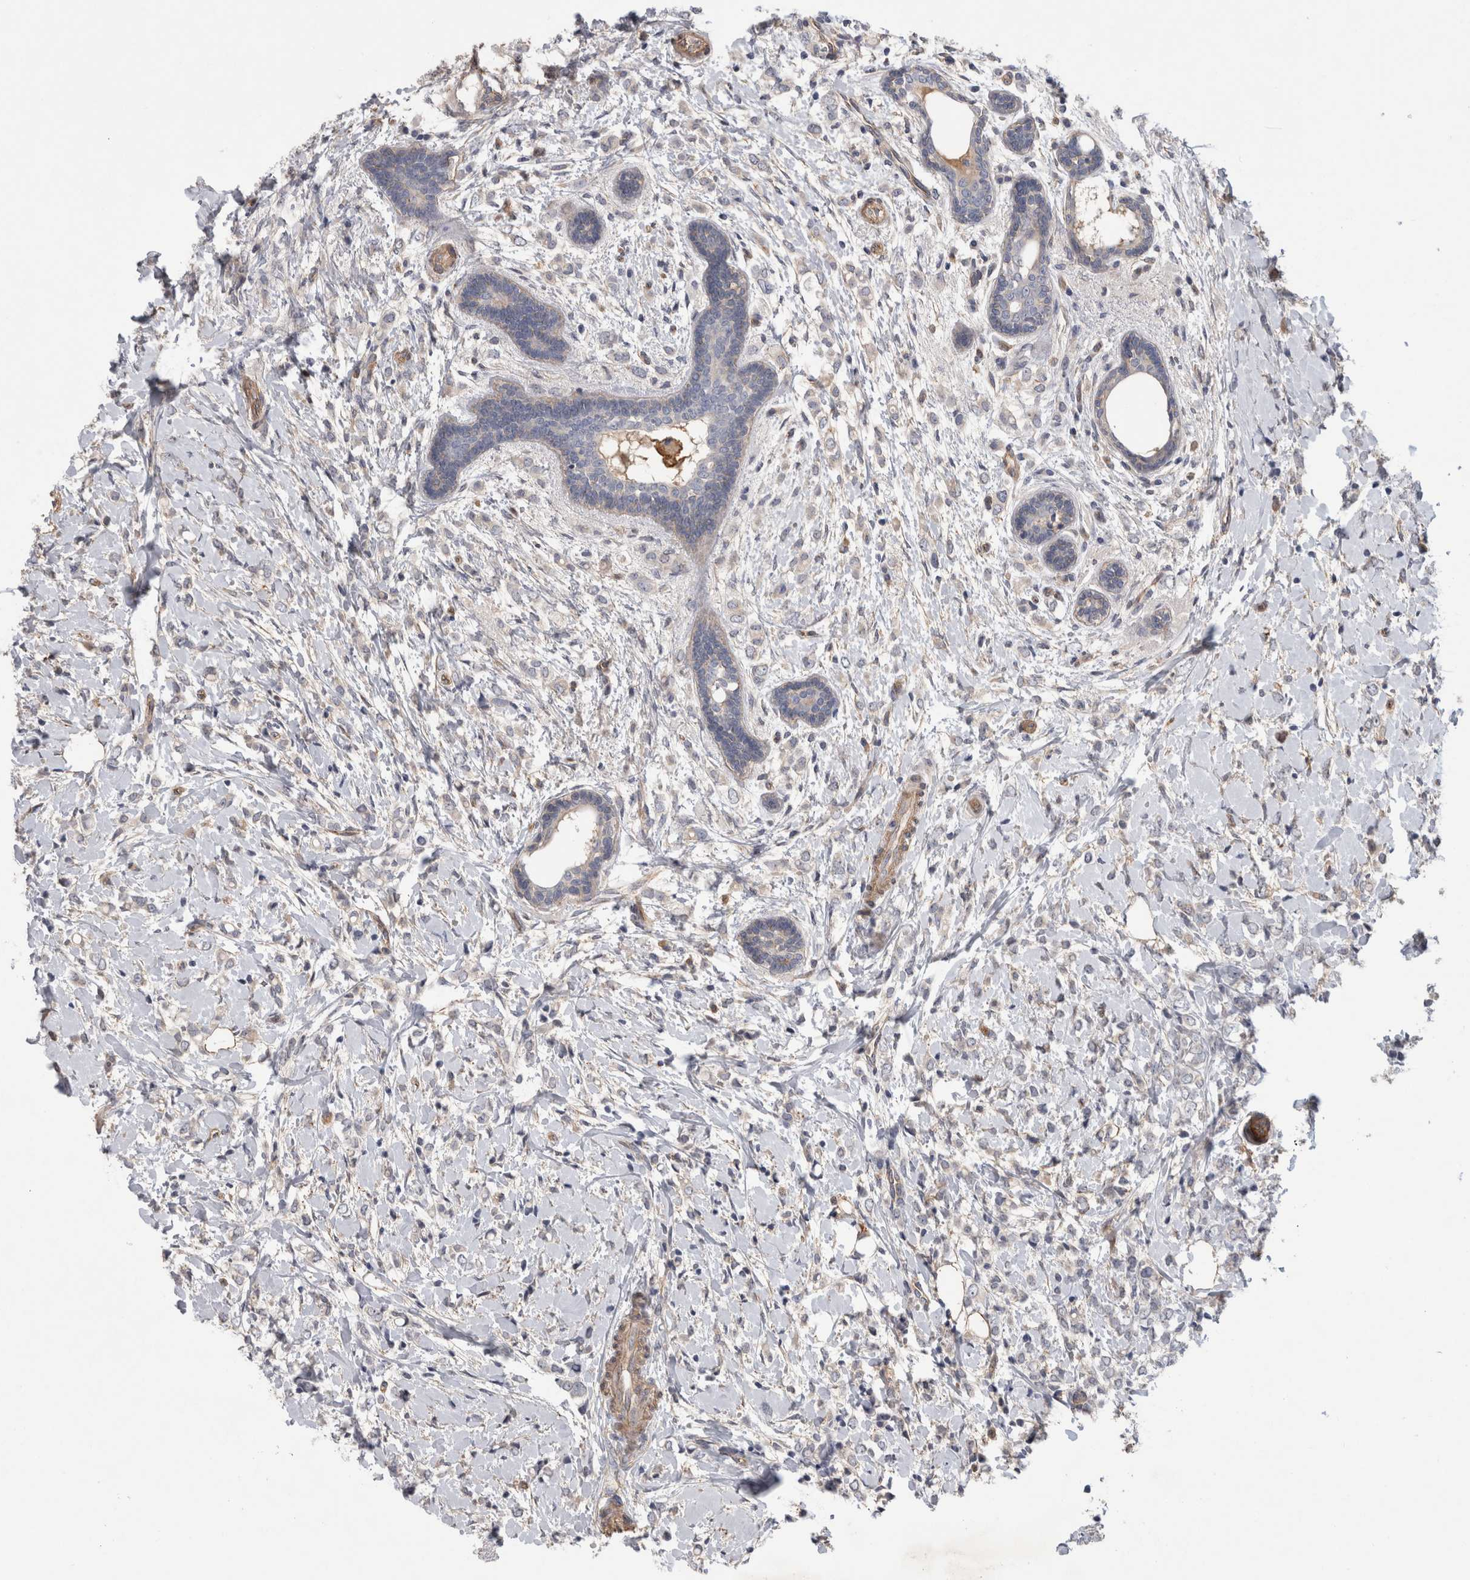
{"staining": {"intensity": "weak", "quantity": "<25%", "location": "cytoplasmic/membranous"}, "tissue": "breast cancer", "cell_type": "Tumor cells", "image_type": "cancer", "snomed": [{"axis": "morphology", "description": "Normal tissue, NOS"}, {"axis": "morphology", "description": "Lobular carcinoma"}, {"axis": "topography", "description": "Breast"}], "caption": "A high-resolution image shows immunohistochemistry (IHC) staining of lobular carcinoma (breast), which displays no significant staining in tumor cells.", "gene": "ANKFY1", "patient": {"sex": "female", "age": 47}}